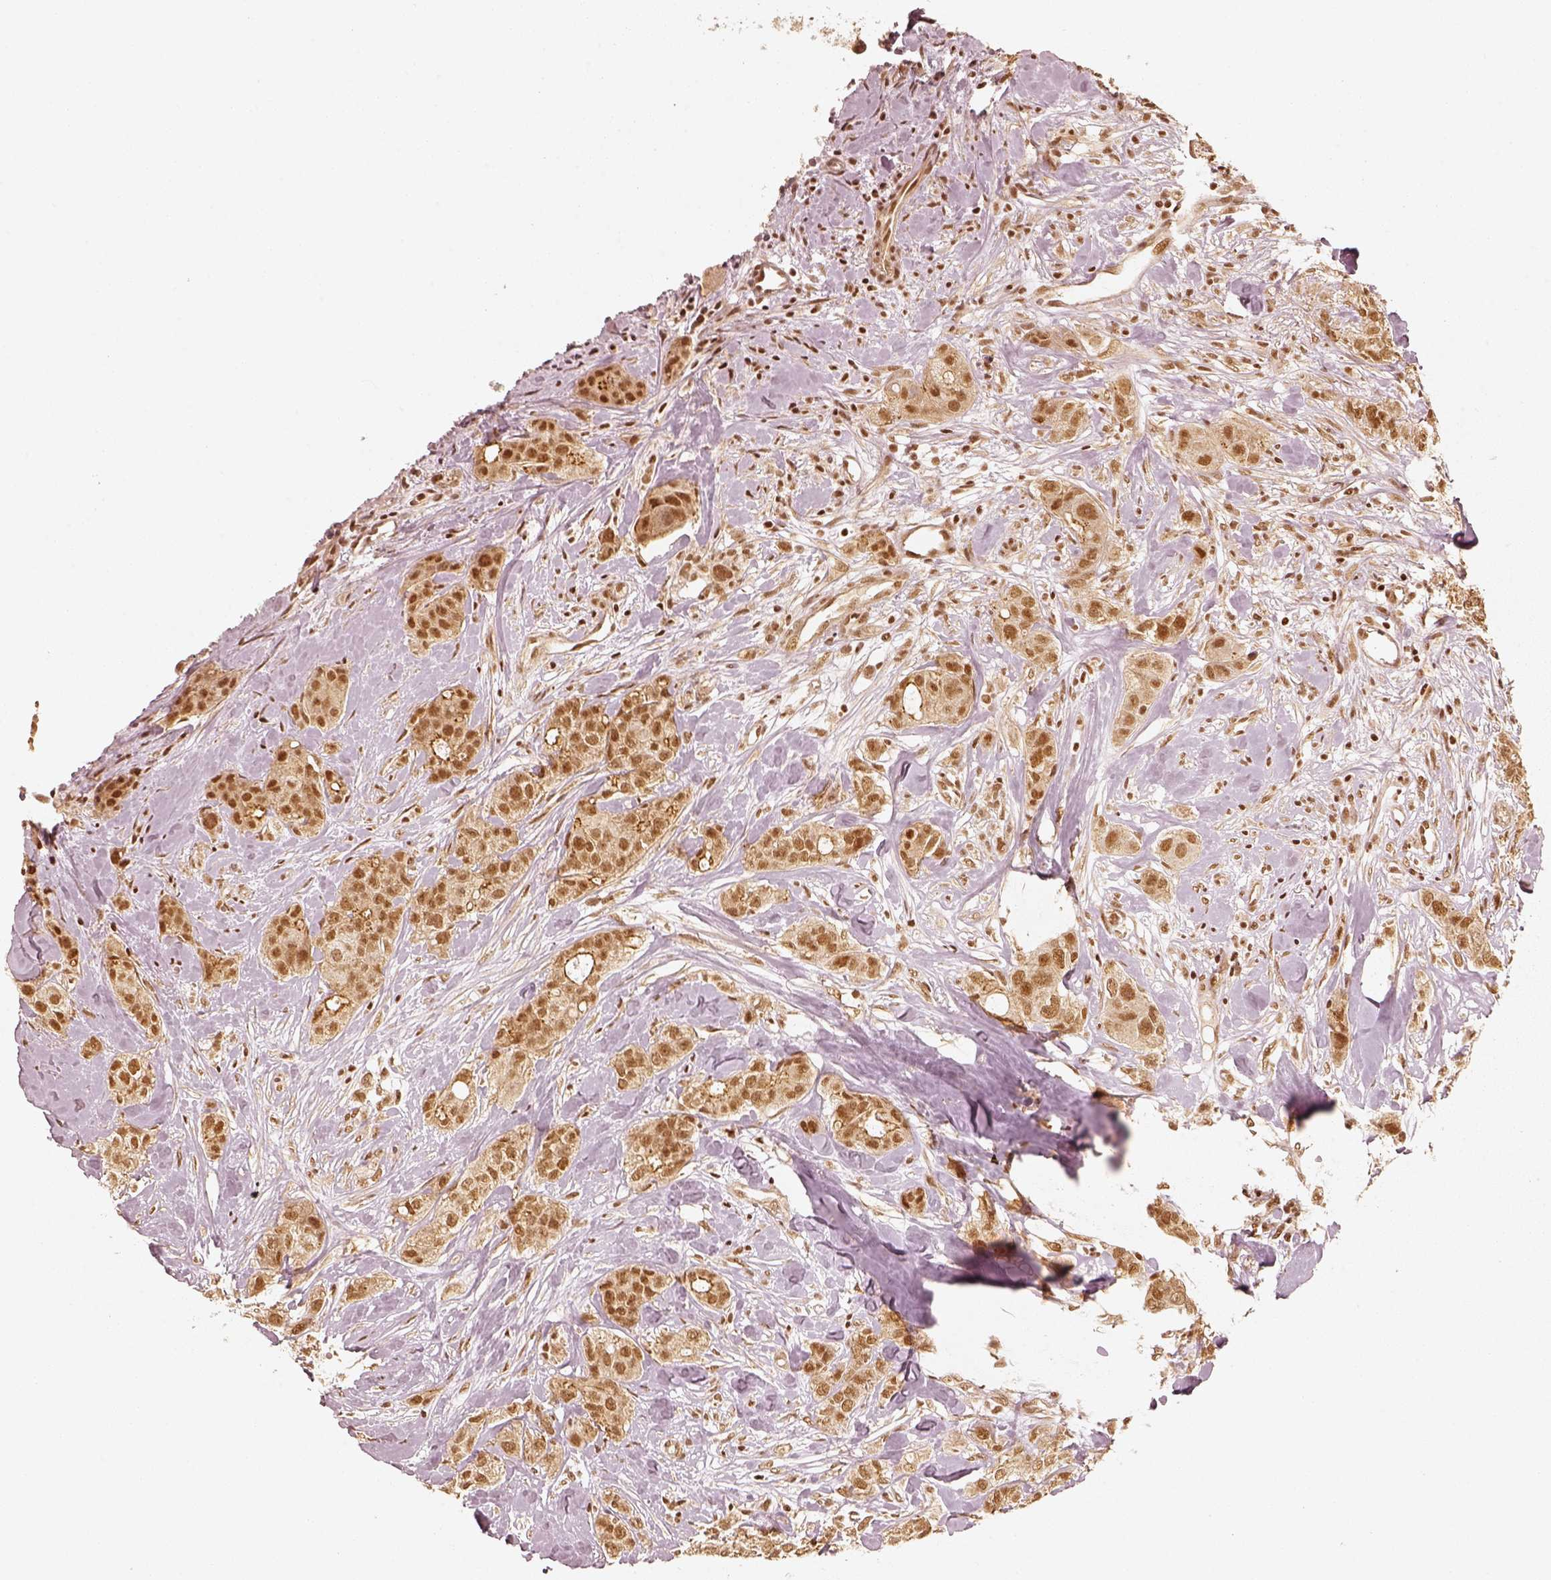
{"staining": {"intensity": "strong", "quantity": ">75%", "location": "nuclear"}, "tissue": "breast cancer", "cell_type": "Tumor cells", "image_type": "cancer", "snomed": [{"axis": "morphology", "description": "Duct carcinoma"}, {"axis": "topography", "description": "Breast"}], "caption": "Immunohistochemical staining of breast invasive ductal carcinoma exhibits high levels of strong nuclear expression in about >75% of tumor cells.", "gene": "GMEB2", "patient": {"sex": "female", "age": 43}}